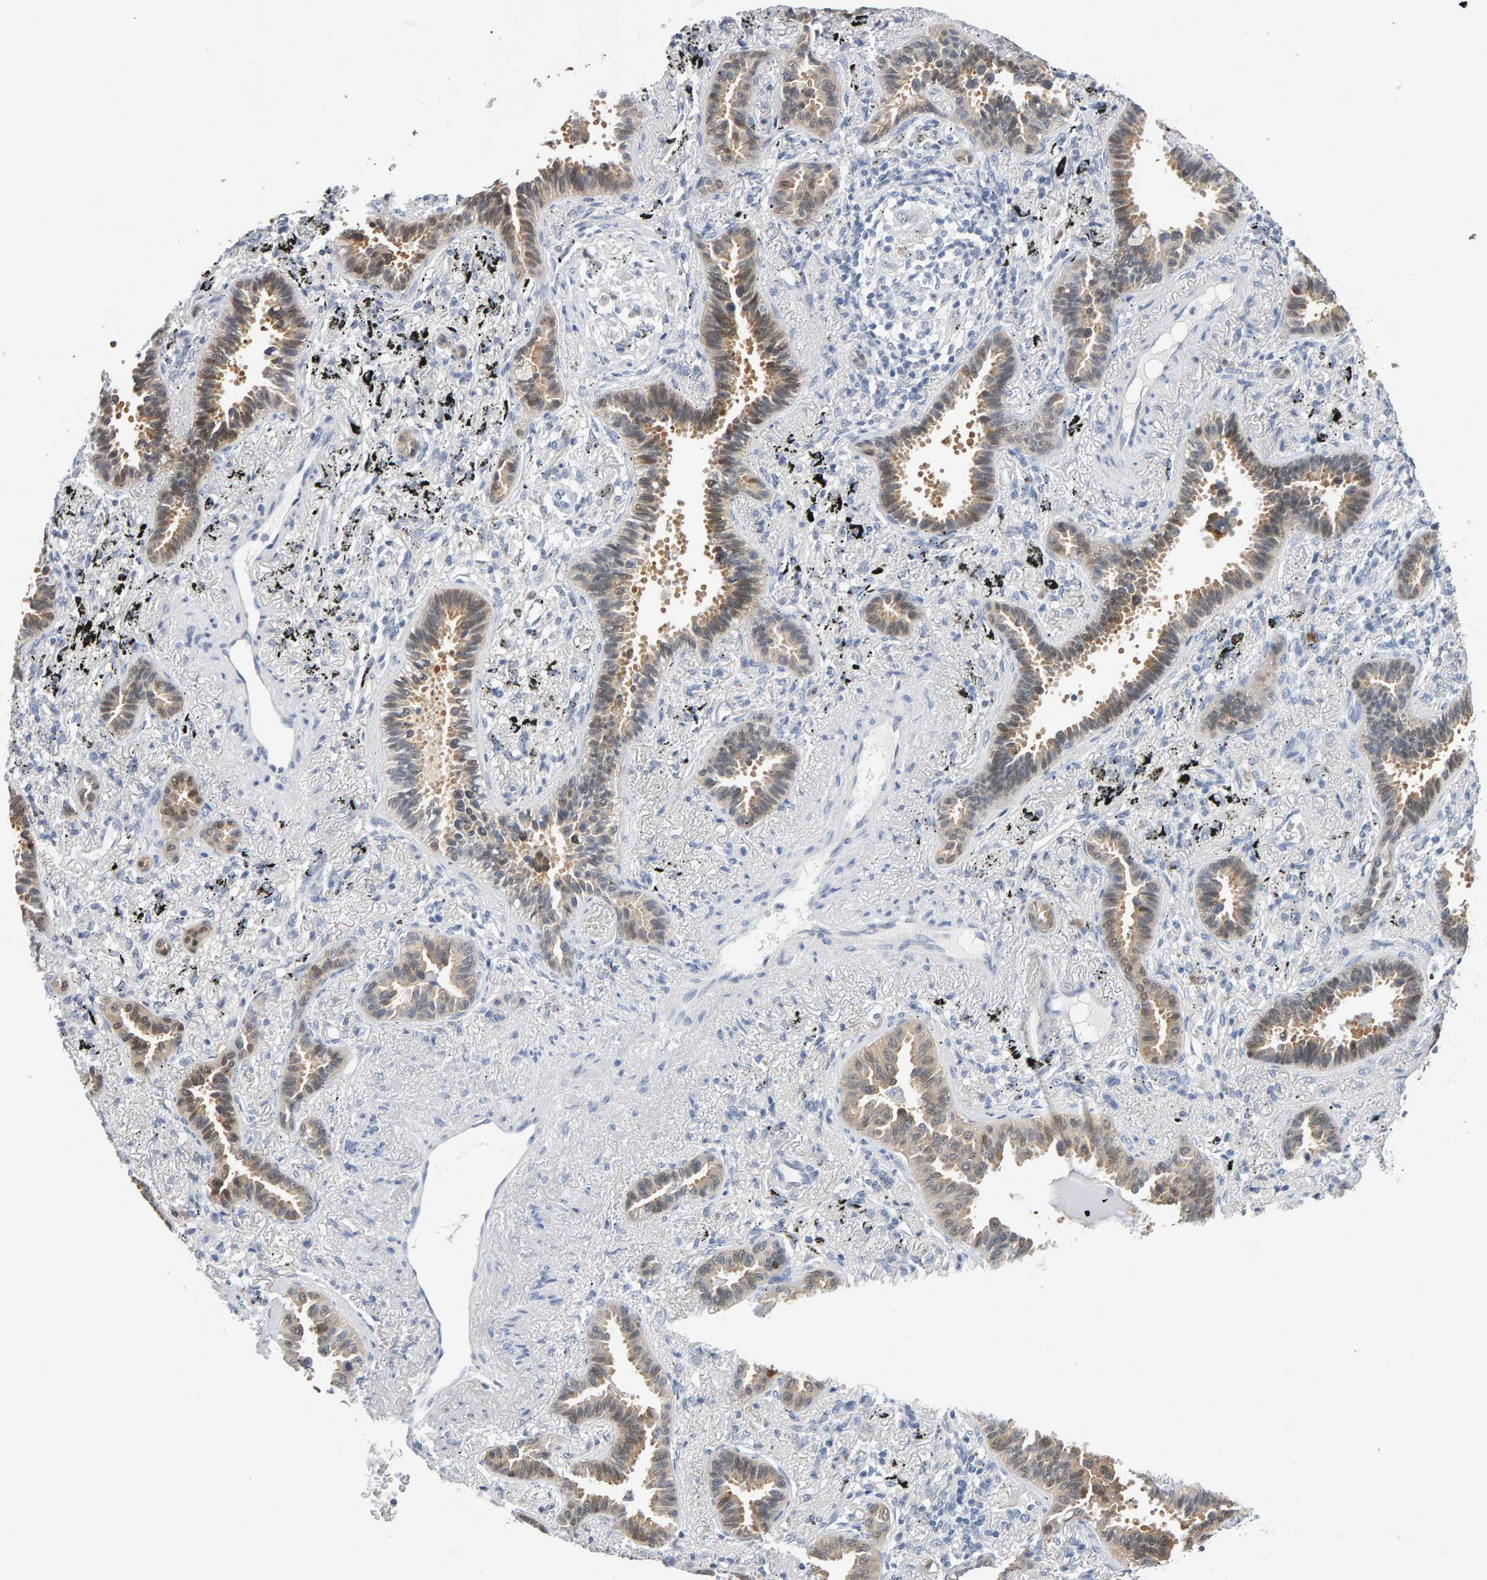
{"staining": {"intensity": "weak", "quantity": ">75%", "location": "cytoplasmic/membranous"}, "tissue": "lung cancer", "cell_type": "Tumor cells", "image_type": "cancer", "snomed": [{"axis": "morphology", "description": "Adenocarcinoma, NOS"}, {"axis": "topography", "description": "Lung"}], "caption": "A micrograph of lung adenocarcinoma stained for a protein displays weak cytoplasmic/membranous brown staining in tumor cells. (brown staining indicates protein expression, while blue staining denotes nuclei).", "gene": "CTH", "patient": {"sex": "male", "age": 59}}